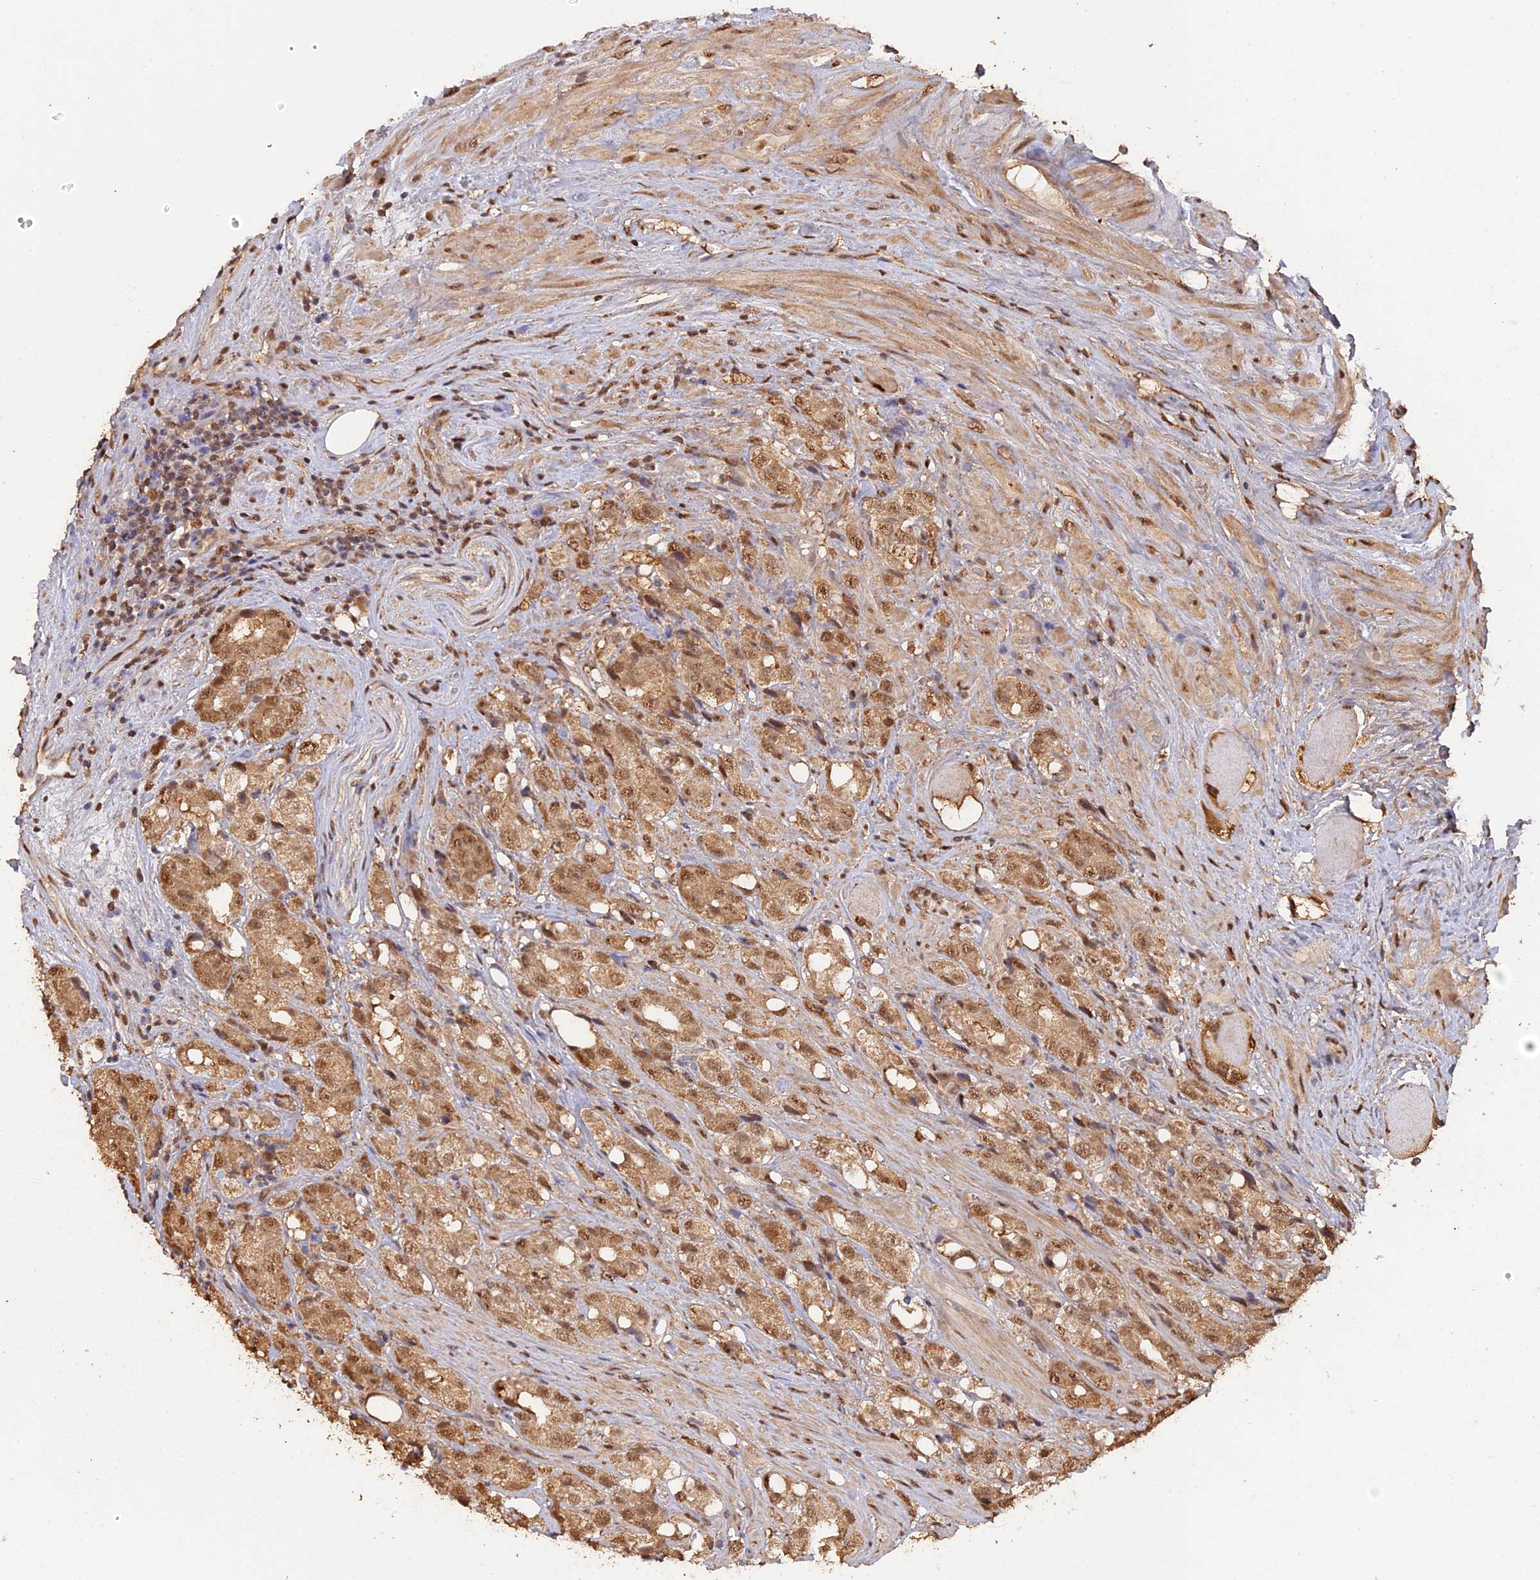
{"staining": {"intensity": "moderate", "quantity": ">75%", "location": "cytoplasmic/membranous,nuclear"}, "tissue": "prostate cancer", "cell_type": "Tumor cells", "image_type": "cancer", "snomed": [{"axis": "morphology", "description": "Adenocarcinoma, NOS"}, {"axis": "topography", "description": "Prostate"}], "caption": "High-power microscopy captured an immunohistochemistry histopathology image of adenocarcinoma (prostate), revealing moderate cytoplasmic/membranous and nuclear expression in about >75% of tumor cells.", "gene": "PSMC6", "patient": {"sex": "male", "age": 79}}